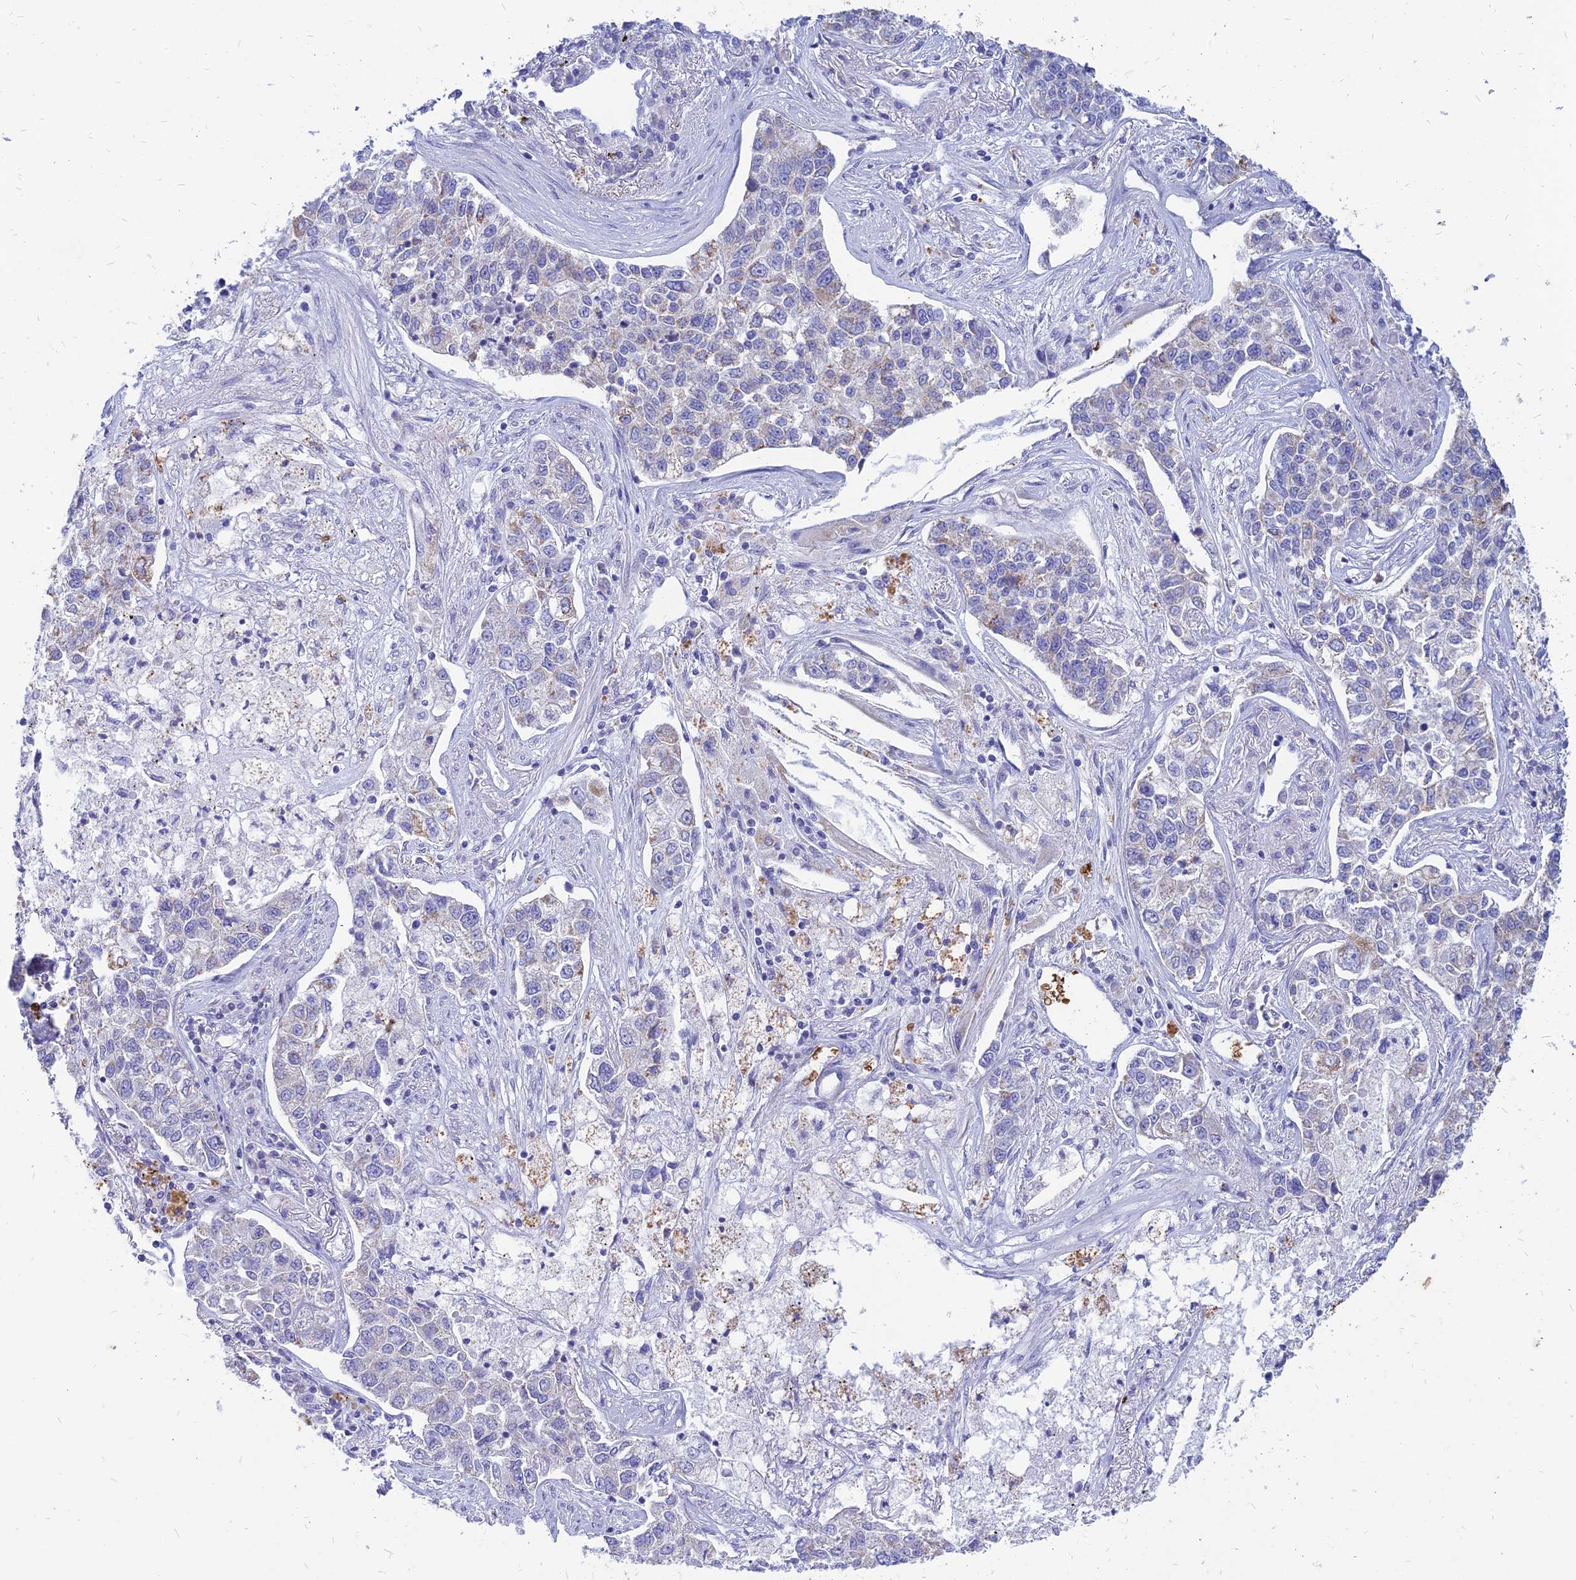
{"staining": {"intensity": "negative", "quantity": "none", "location": "none"}, "tissue": "lung cancer", "cell_type": "Tumor cells", "image_type": "cancer", "snomed": [{"axis": "morphology", "description": "Adenocarcinoma, NOS"}, {"axis": "topography", "description": "Lung"}], "caption": "DAB (3,3'-diaminobenzidine) immunohistochemical staining of human lung cancer (adenocarcinoma) shows no significant staining in tumor cells.", "gene": "HHAT", "patient": {"sex": "male", "age": 49}}